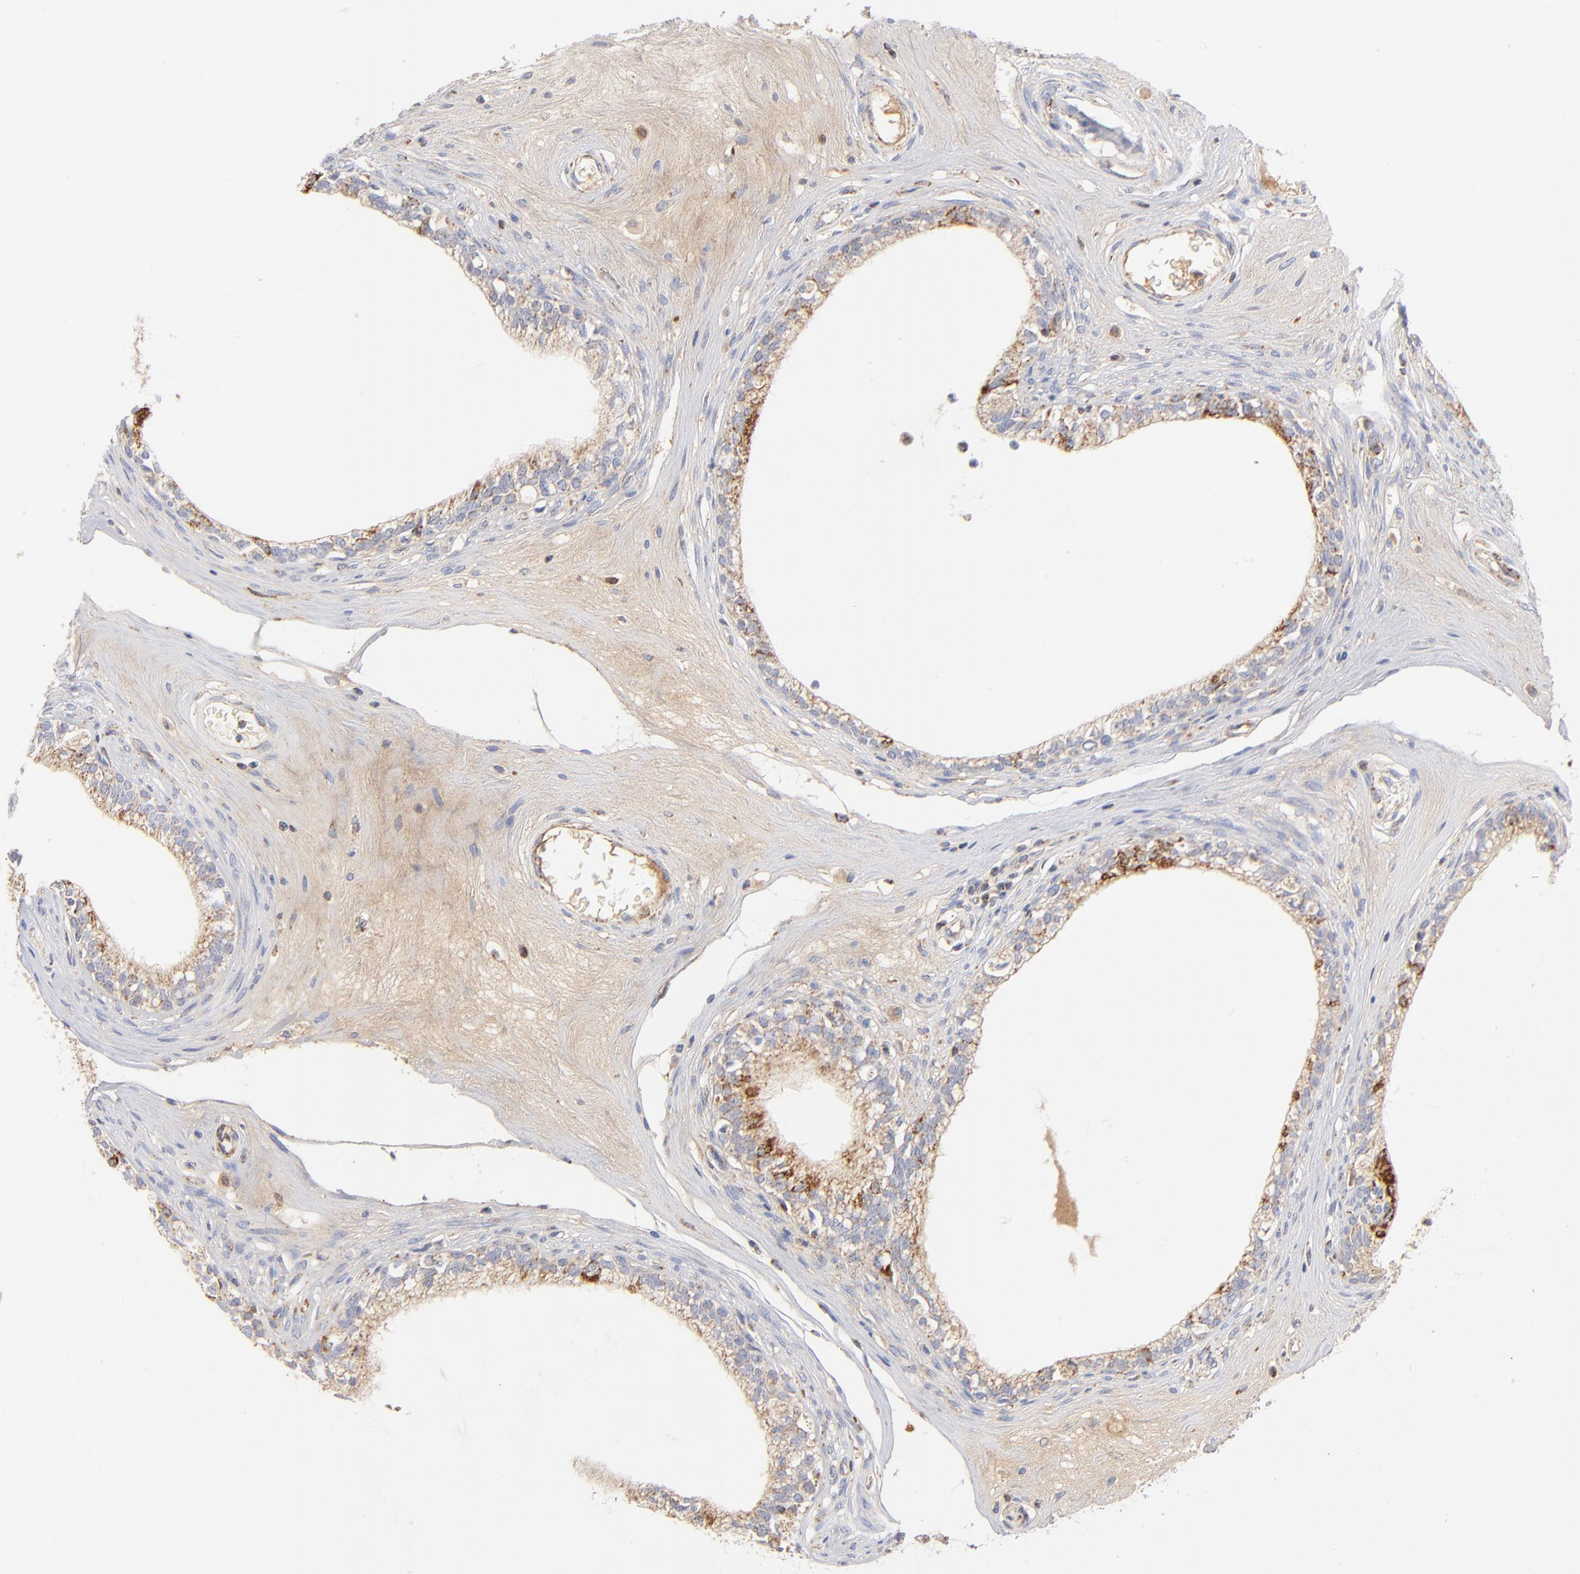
{"staining": {"intensity": "moderate", "quantity": "25%-75%", "location": "cytoplasmic/membranous"}, "tissue": "epididymis", "cell_type": "Glandular cells", "image_type": "normal", "snomed": [{"axis": "morphology", "description": "Normal tissue, NOS"}, {"axis": "morphology", "description": "Inflammation, NOS"}, {"axis": "topography", "description": "Epididymis"}], "caption": "Epididymis stained with DAB (3,3'-diaminobenzidine) immunohistochemistry displays medium levels of moderate cytoplasmic/membranous expression in about 25%-75% of glandular cells.", "gene": "DLAT", "patient": {"sex": "male", "age": 84}}